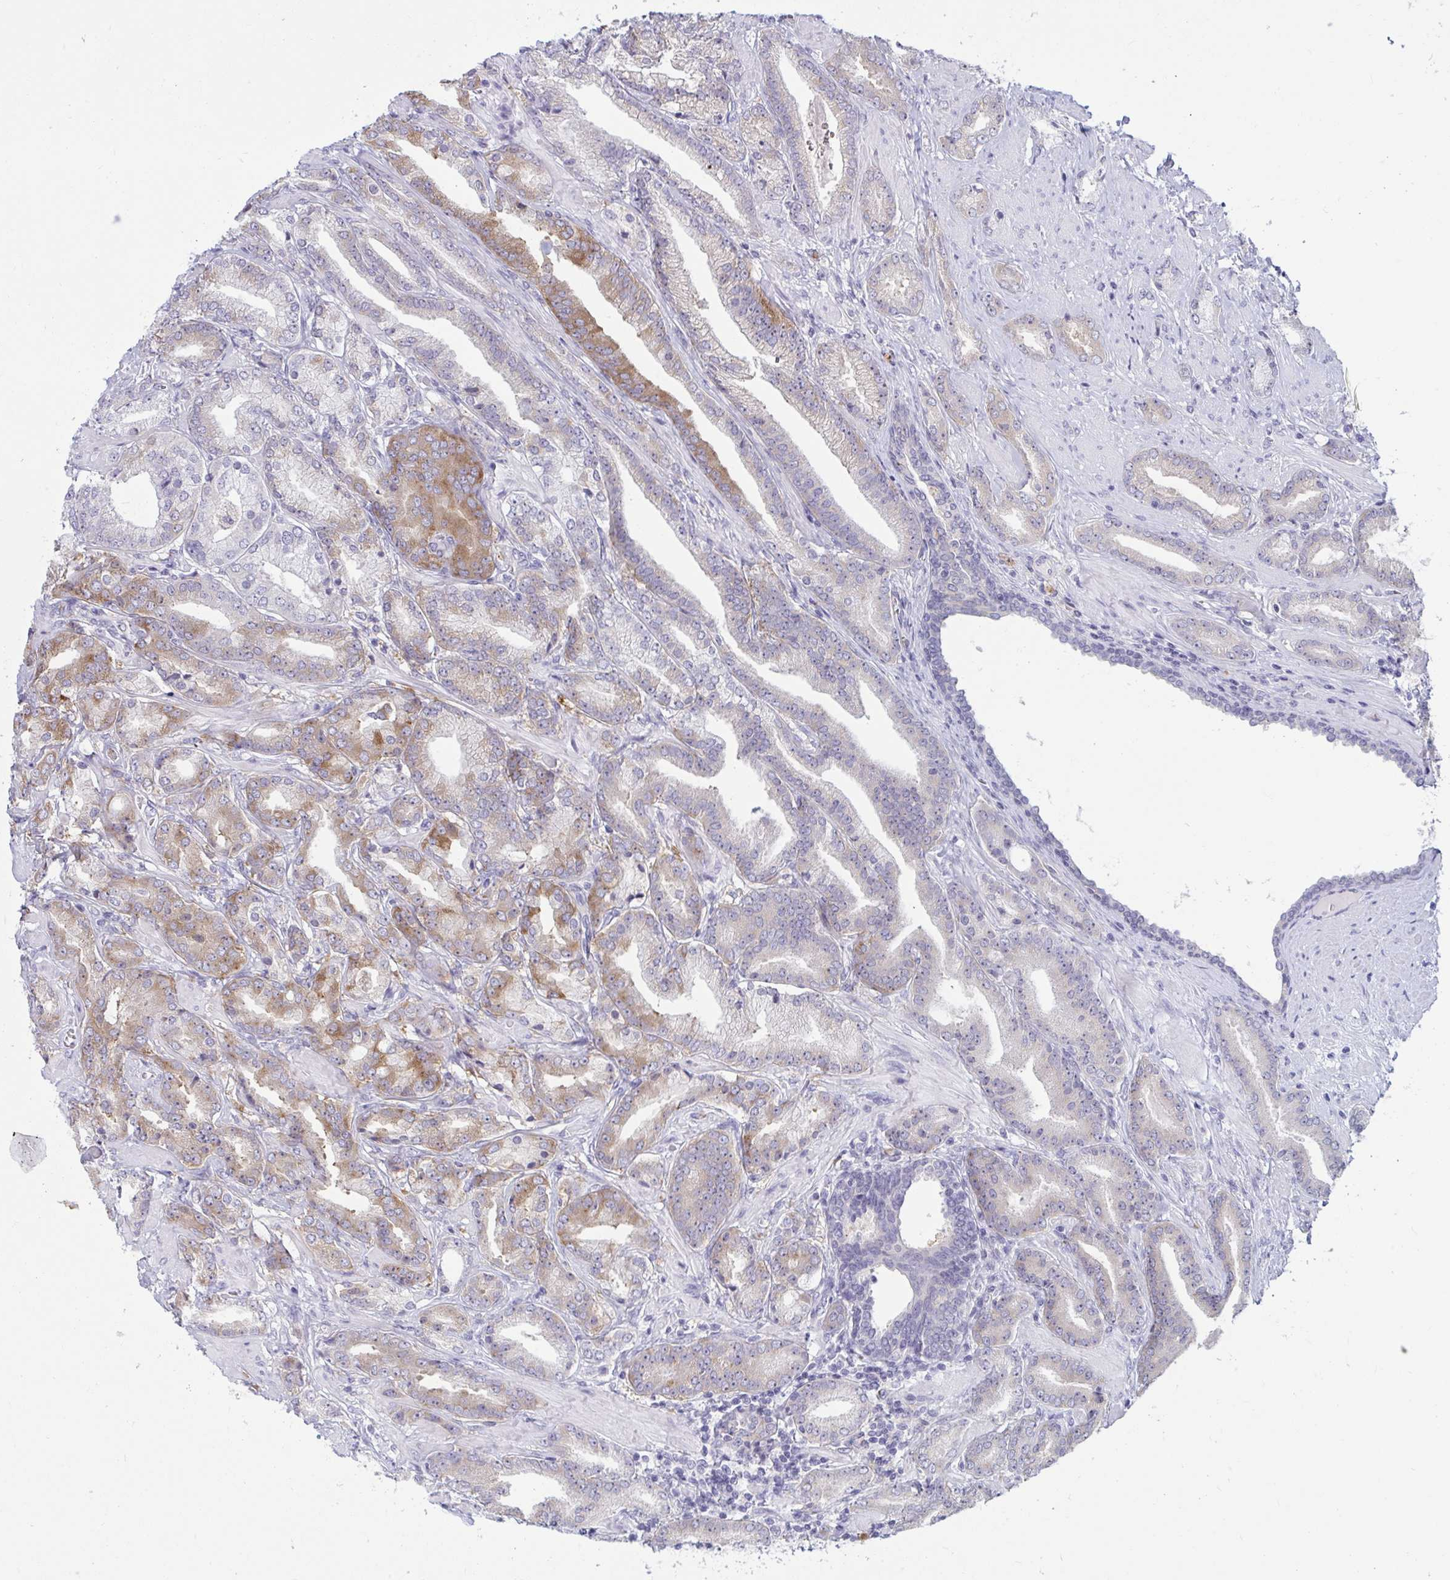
{"staining": {"intensity": "moderate", "quantity": "<25%", "location": "cytoplasmic/membranous"}, "tissue": "prostate cancer", "cell_type": "Tumor cells", "image_type": "cancer", "snomed": [{"axis": "morphology", "description": "Adenocarcinoma, High grade"}, {"axis": "topography", "description": "Prostate"}], "caption": "The histopathology image demonstrates immunohistochemical staining of prostate cancer (adenocarcinoma (high-grade)). There is moderate cytoplasmic/membranous expression is present in approximately <25% of tumor cells.", "gene": "TBC1D4", "patient": {"sex": "male", "age": 56}}